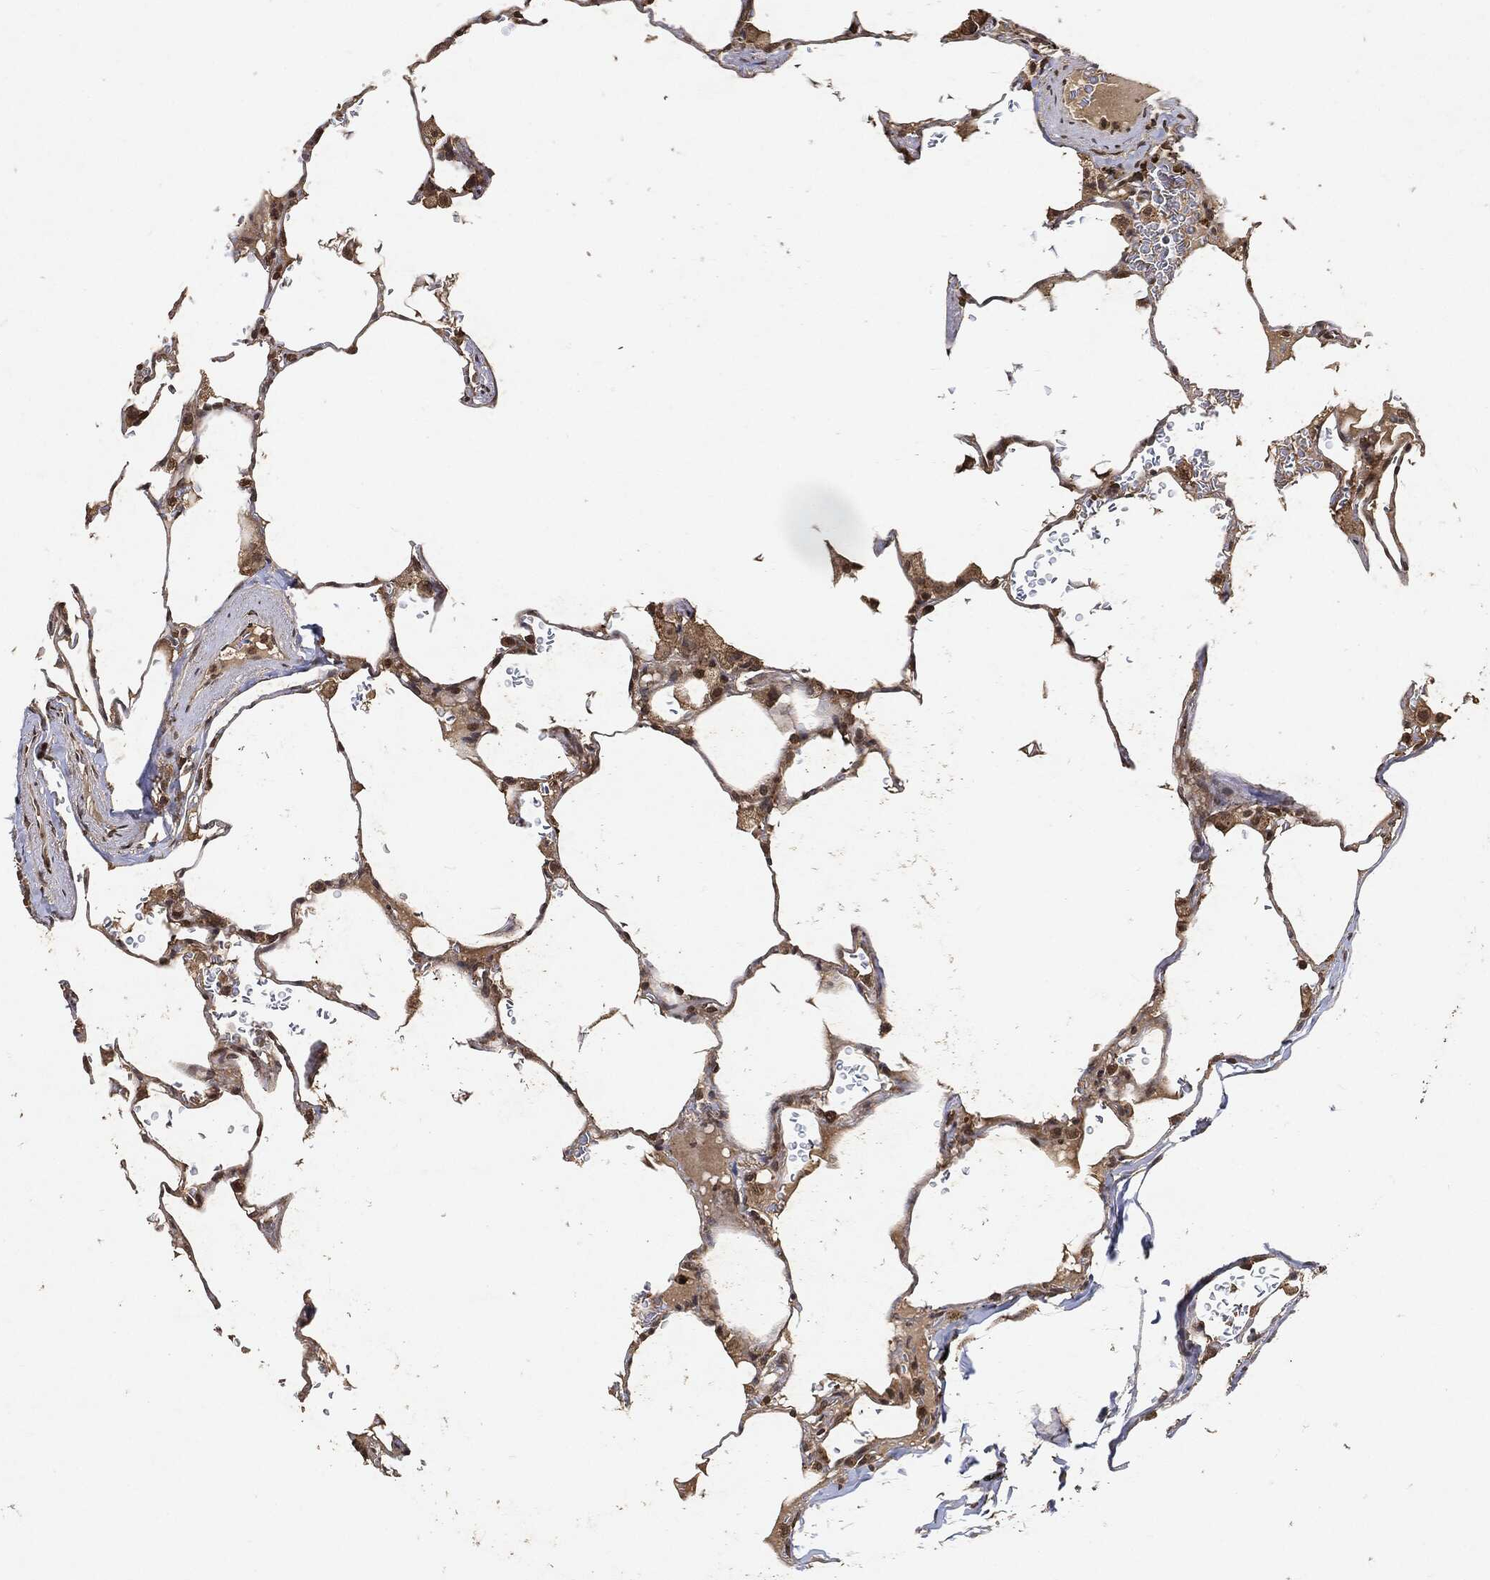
{"staining": {"intensity": "moderate", "quantity": "25%-75%", "location": "cytoplasmic/membranous,nuclear"}, "tissue": "lung", "cell_type": "Alveolar cells", "image_type": "normal", "snomed": [{"axis": "morphology", "description": "Normal tissue, NOS"}, {"axis": "morphology", "description": "Adenocarcinoma, metastatic, NOS"}, {"axis": "topography", "description": "Lung"}], "caption": "Moderate cytoplasmic/membranous,nuclear staining for a protein is seen in approximately 25%-75% of alveolar cells of benign lung using immunohistochemistry.", "gene": "ZNF226", "patient": {"sex": "male", "age": 45}}